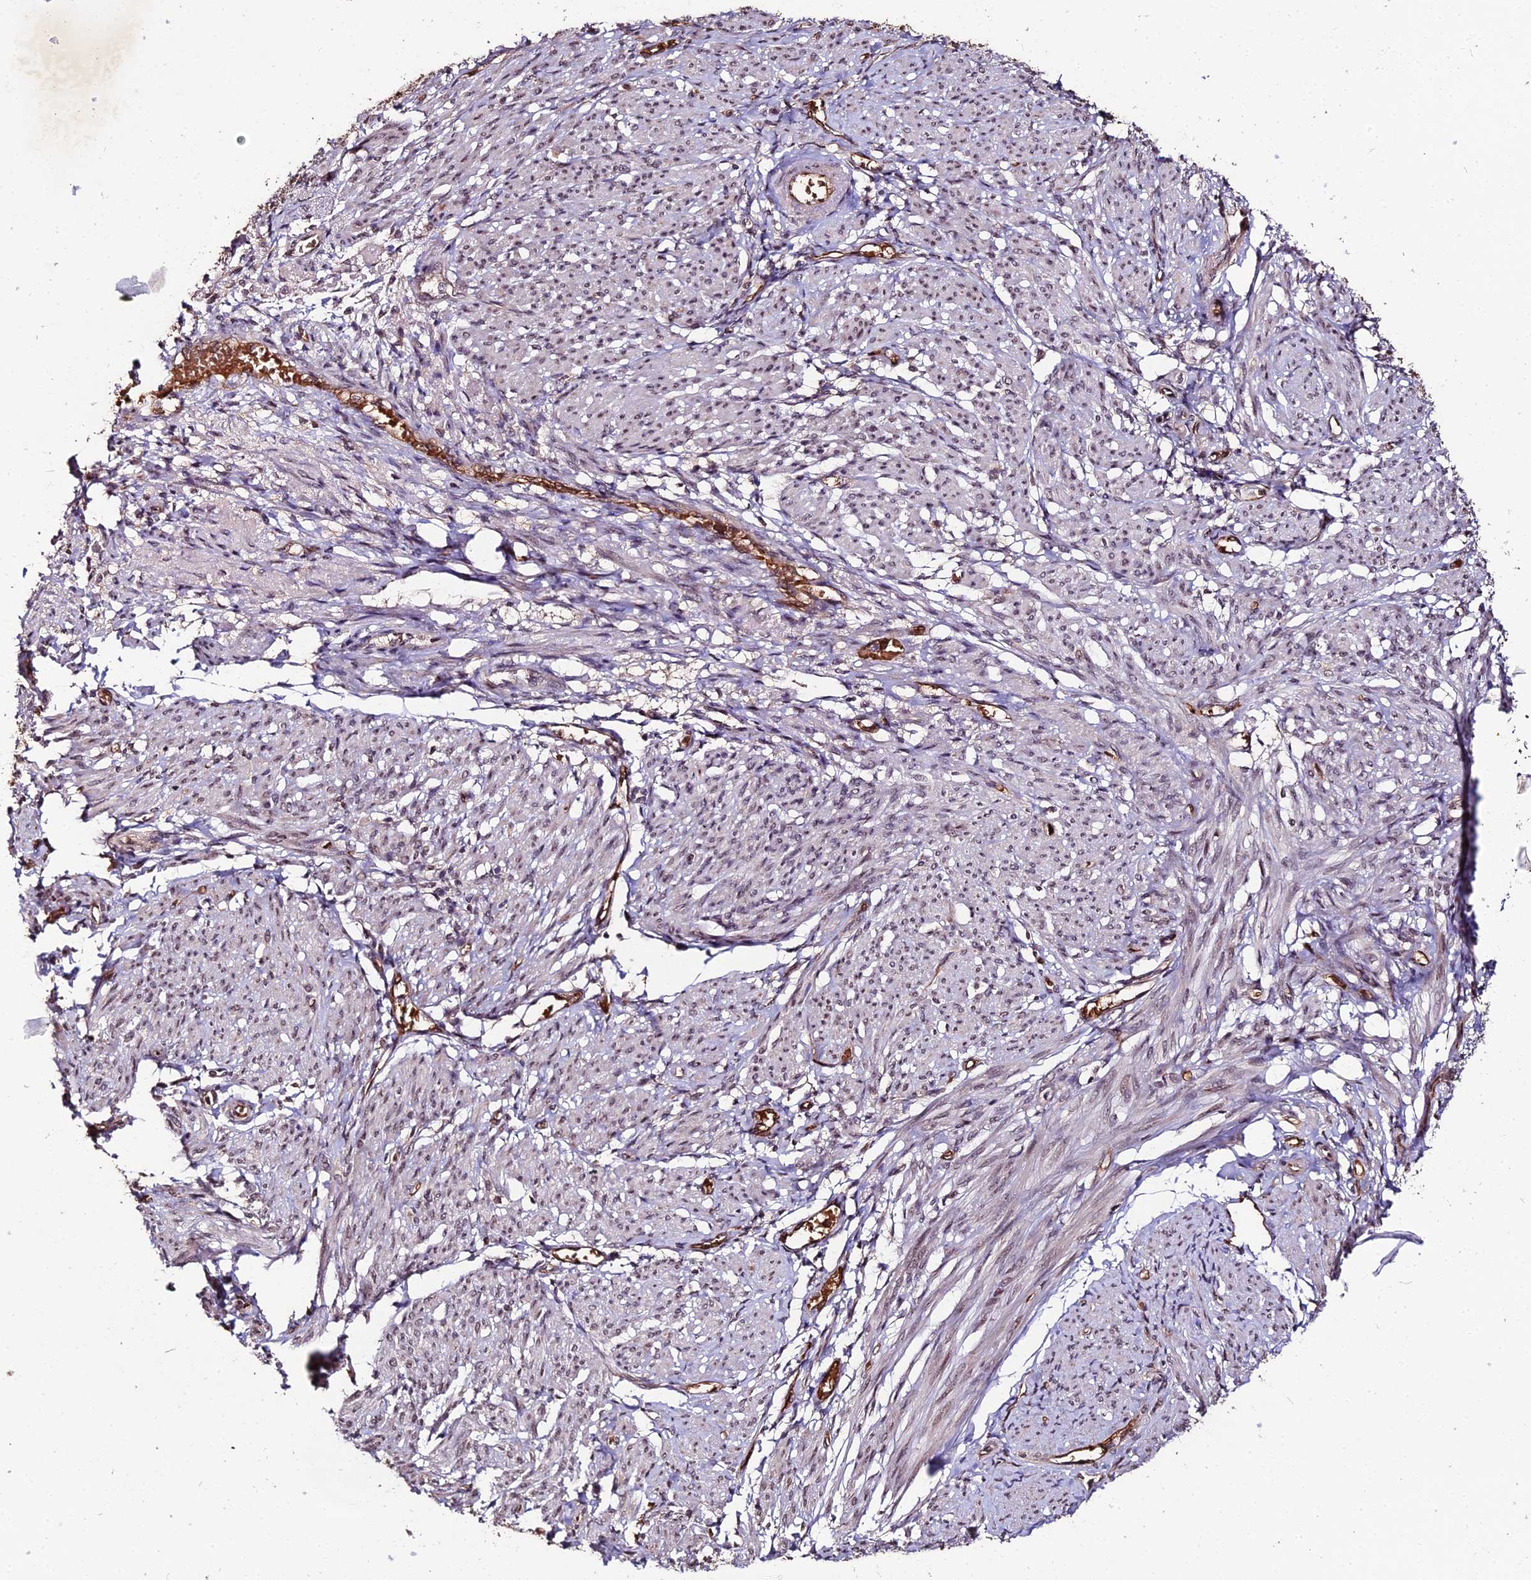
{"staining": {"intensity": "weak", "quantity": "<25%", "location": "cytoplasmic/membranous"}, "tissue": "smooth muscle", "cell_type": "Smooth muscle cells", "image_type": "normal", "snomed": [{"axis": "morphology", "description": "Normal tissue, NOS"}, {"axis": "topography", "description": "Smooth muscle"}], "caption": "Immunohistochemistry (IHC) of normal smooth muscle exhibits no staining in smooth muscle cells. (Immunohistochemistry (IHC), brightfield microscopy, high magnification).", "gene": "ZDBF2", "patient": {"sex": "female", "age": 39}}